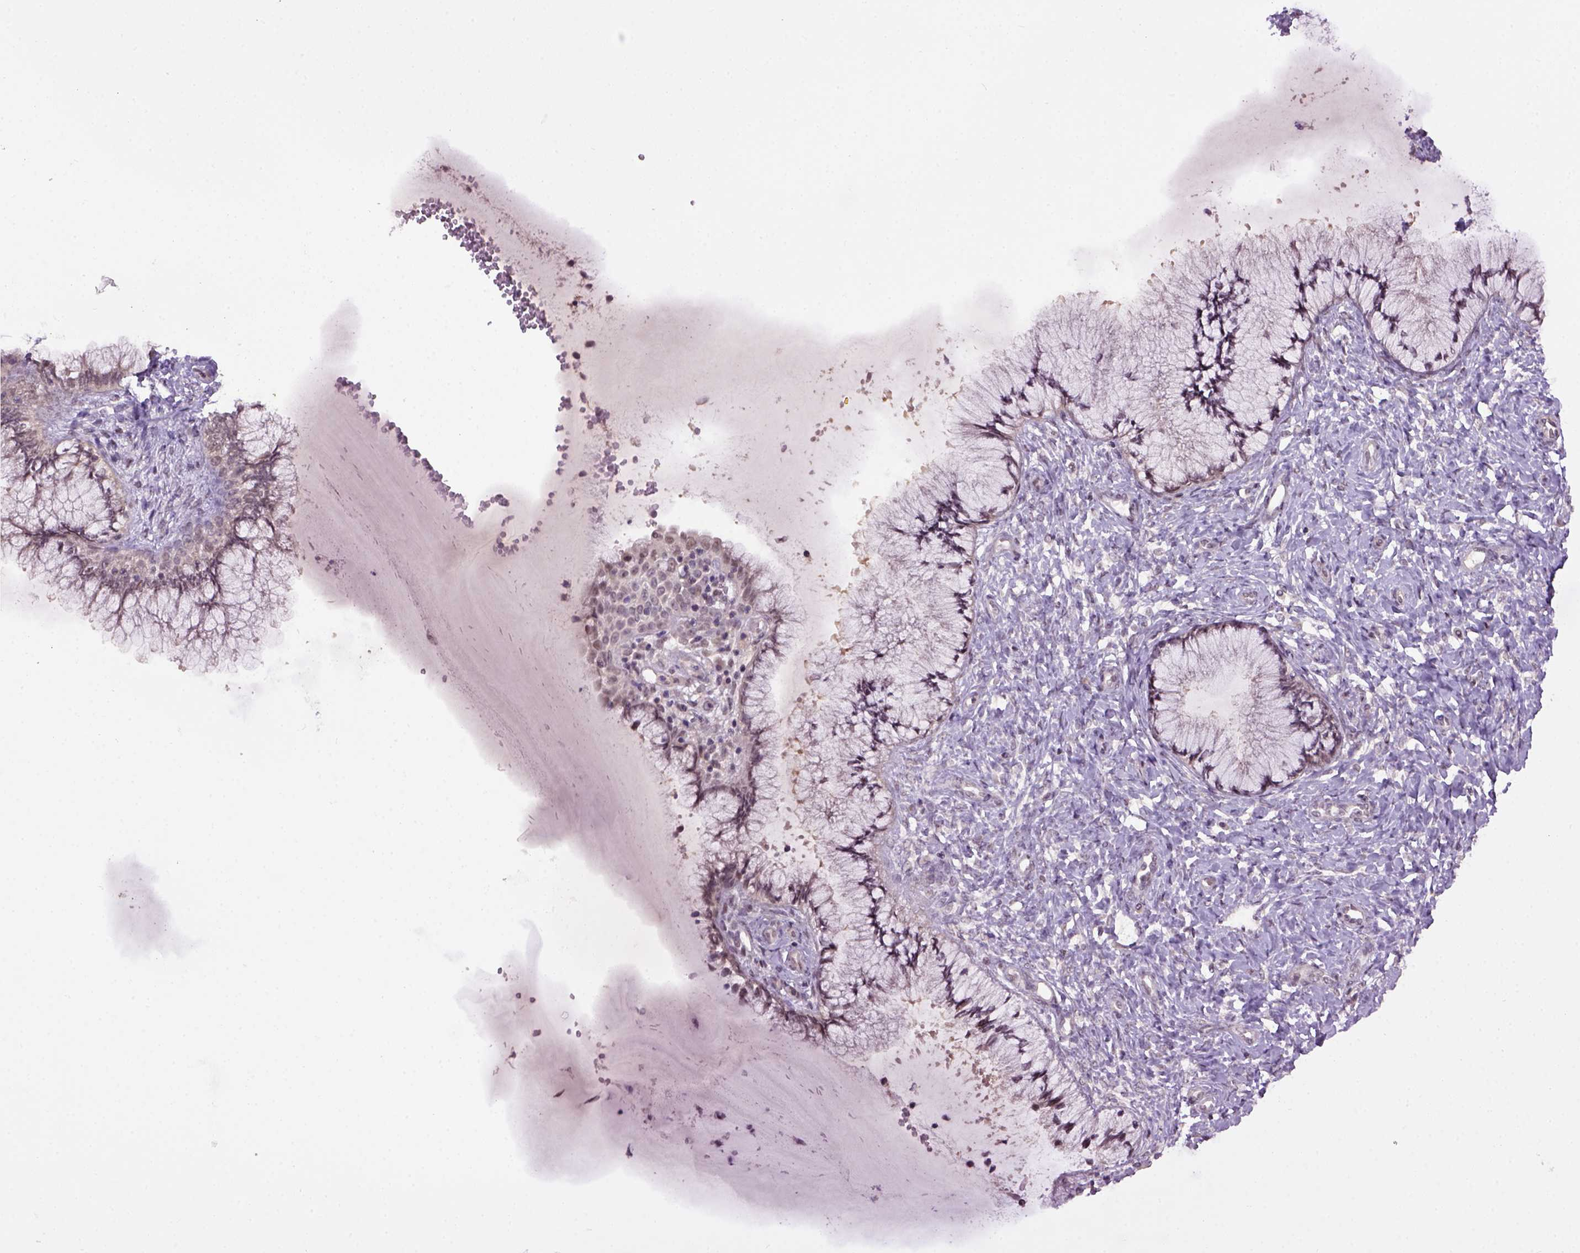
{"staining": {"intensity": "negative", "quantity": "none", "location": "none"}, "tissue": "cervix", "cell_type": "Glandular cells", "image_type": "normal", "snomed": [{"axis": "morphology", "description": "Normal tissue, NOS"}, {"axis": "topography", "description": "Cervix"}], "caption": "Glandular cells show no significant staining in benign cervix. The staining was performed using DAB to visualize the protein expression in brown, while the nuclei were stained in blue with hematoxylin (Magnification: 20x).", "gene": "RAB43", "patient": {"sex": "female", "age": 37}}